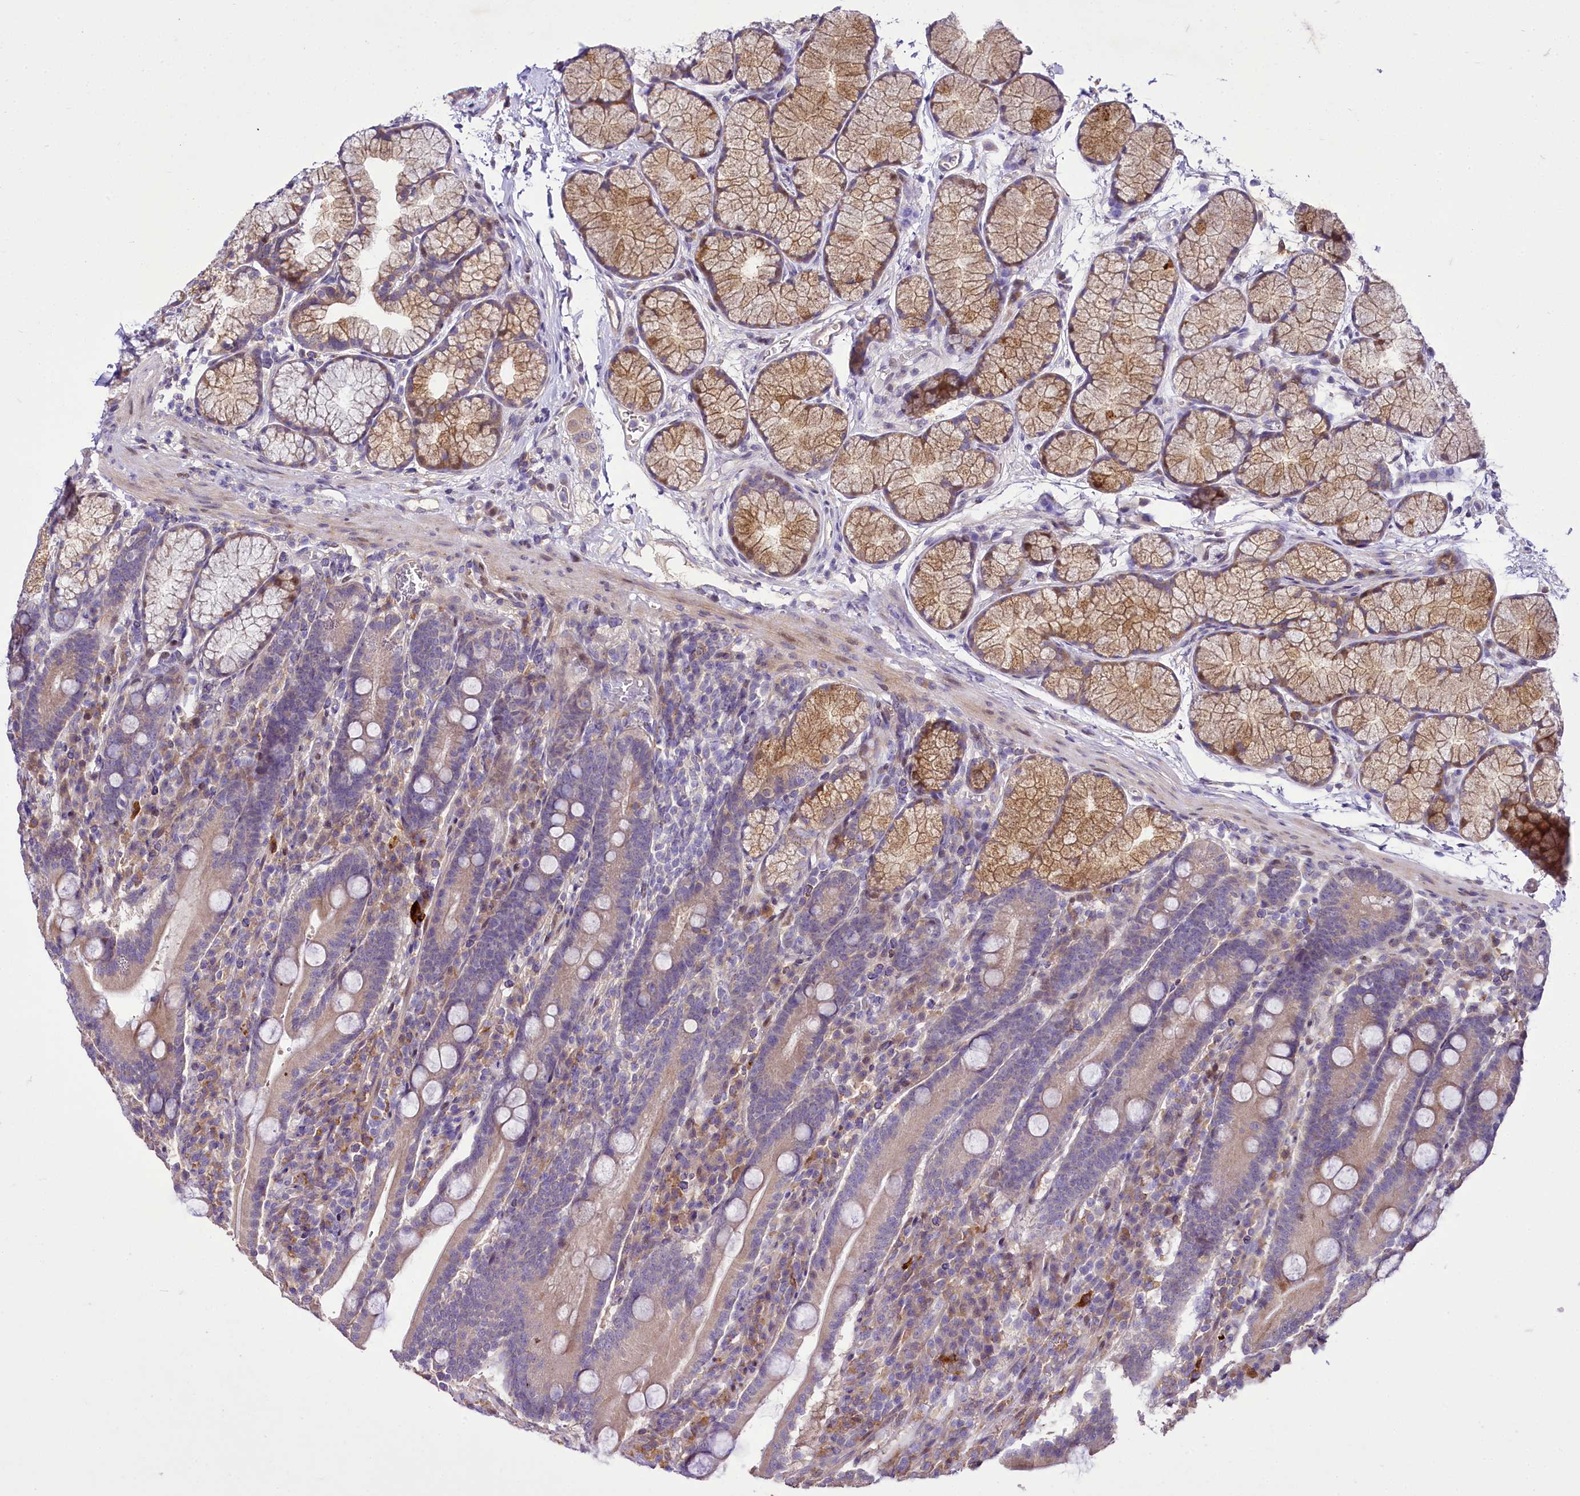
{"staining": {"intensity": "weak", "quantity": "25%-75%", "location": "cytoplasmic/membranous"}, "tissue": "duodenum", "cell_type": "Glandular cells", "image_type": "normal", "snomed": [{"axis": "morphology", "description": "Normal tissue, NOS"}, {"axis": "topography", "description": "Duodenum"}], "caption": "Protein expression analysis of benign human duodenum reveals weak cytoplasmic/membranous staining in about 25%-75% of glandular cells.", "gene": "ZC3H12C", "patient": {"sex": "male", "age": 35}}